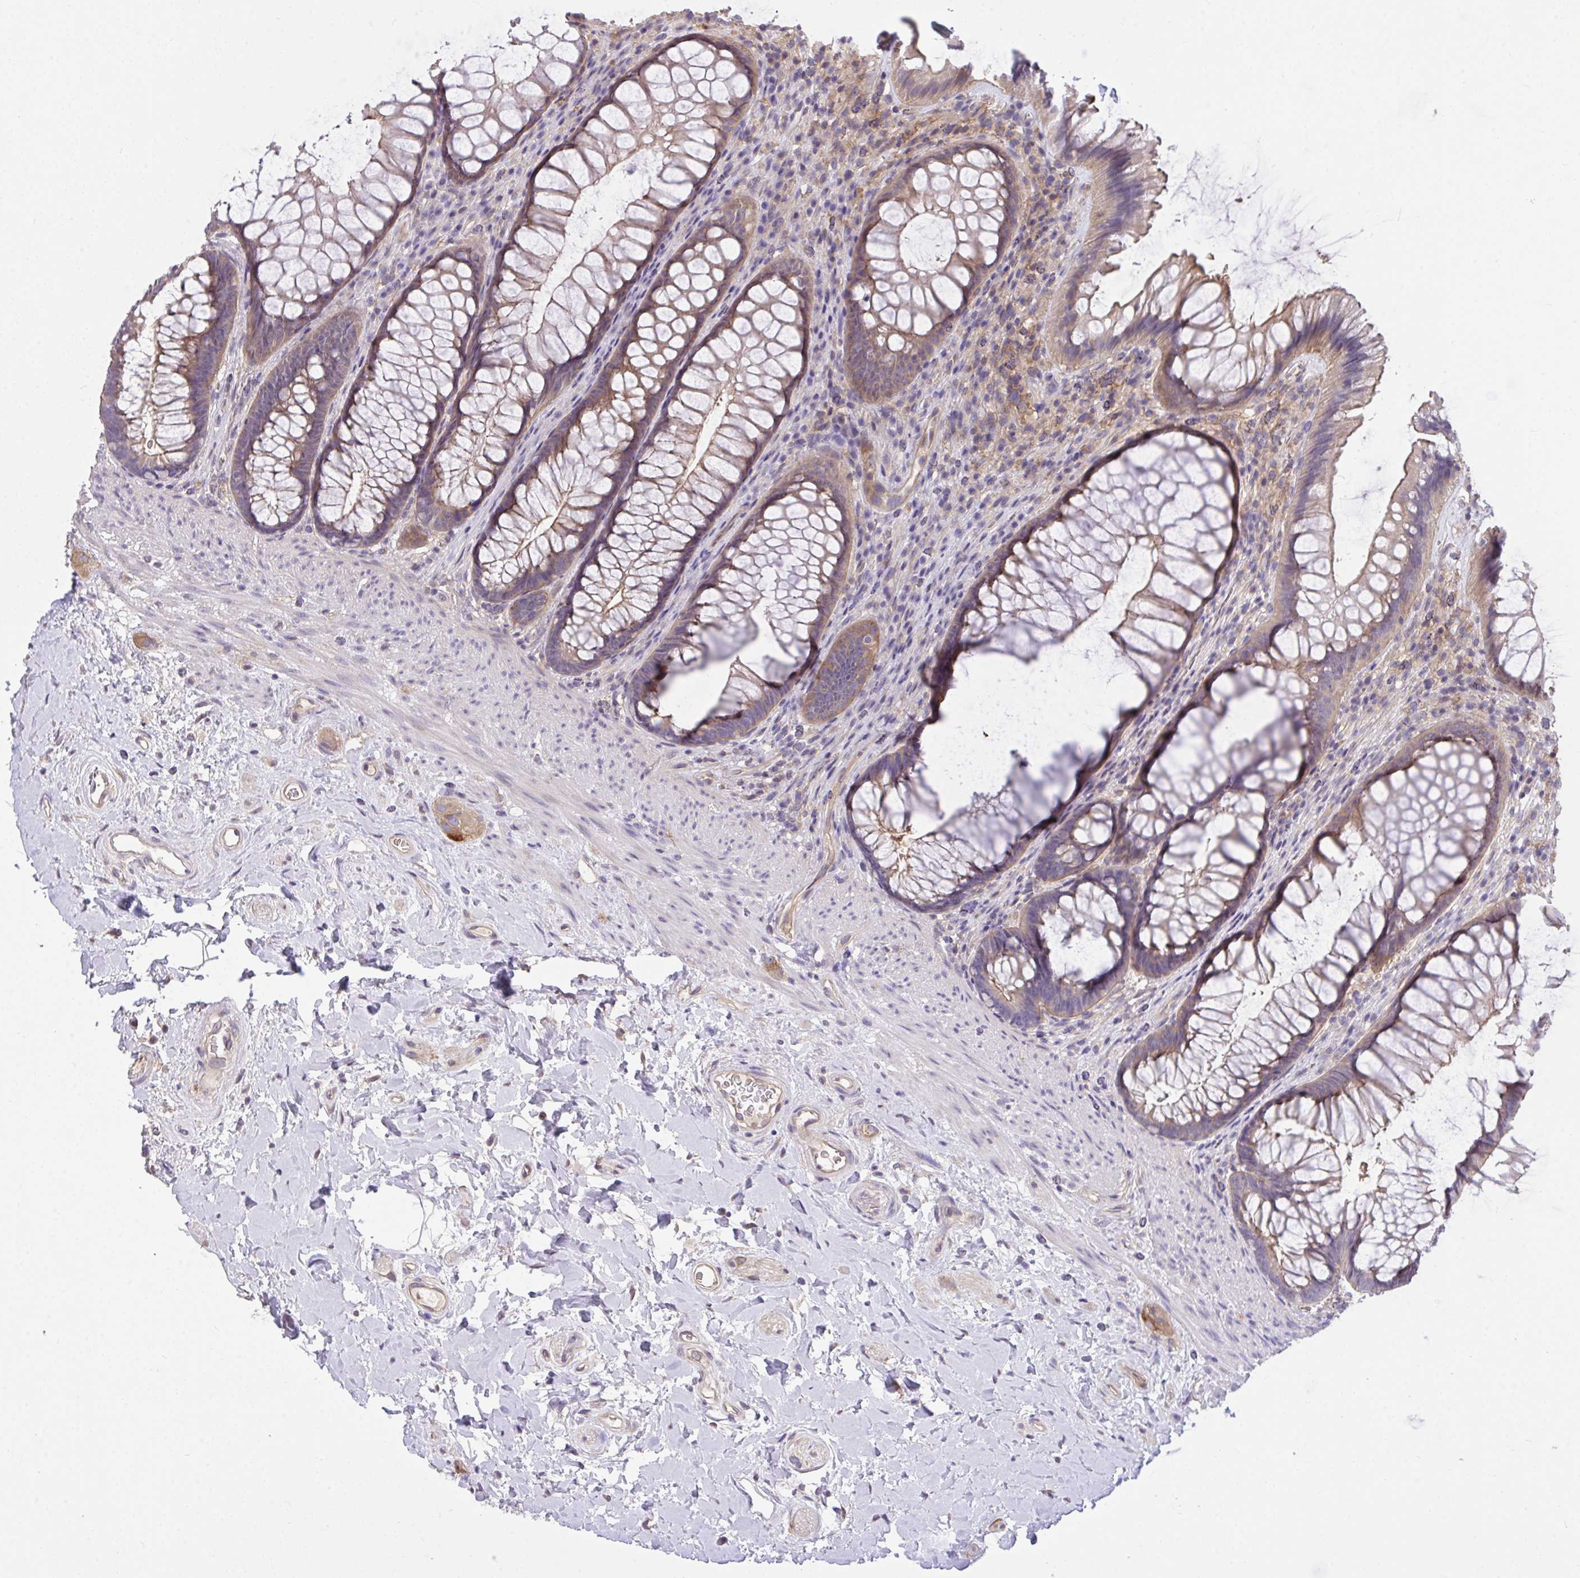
{"staining": {"intensity": "weak", "quantity": ">75%", "location": "cytoplasmic/membranous"}, "tissue": "rectum", "cell_type": "Glandular cells", "image_type": "normal", "snomed": [{"axis": "morphology", "description": "Normal tissue, NOS"}, {"axis": "topography", "description": "Rectum"}], "caption": "Immunohistochemistry of normal human rectum displays low levels of weak cytoplasmic/membranous staining in about >75% of glandular cells. The staining is performed using DAB (3,3'-diaminobenzidine) brown chromogen to label protein expression. The nuclei are counter-stained blue using hematoxylin.", "gene": "TLN2", "patient": {"sex": "male", "age": 53}}